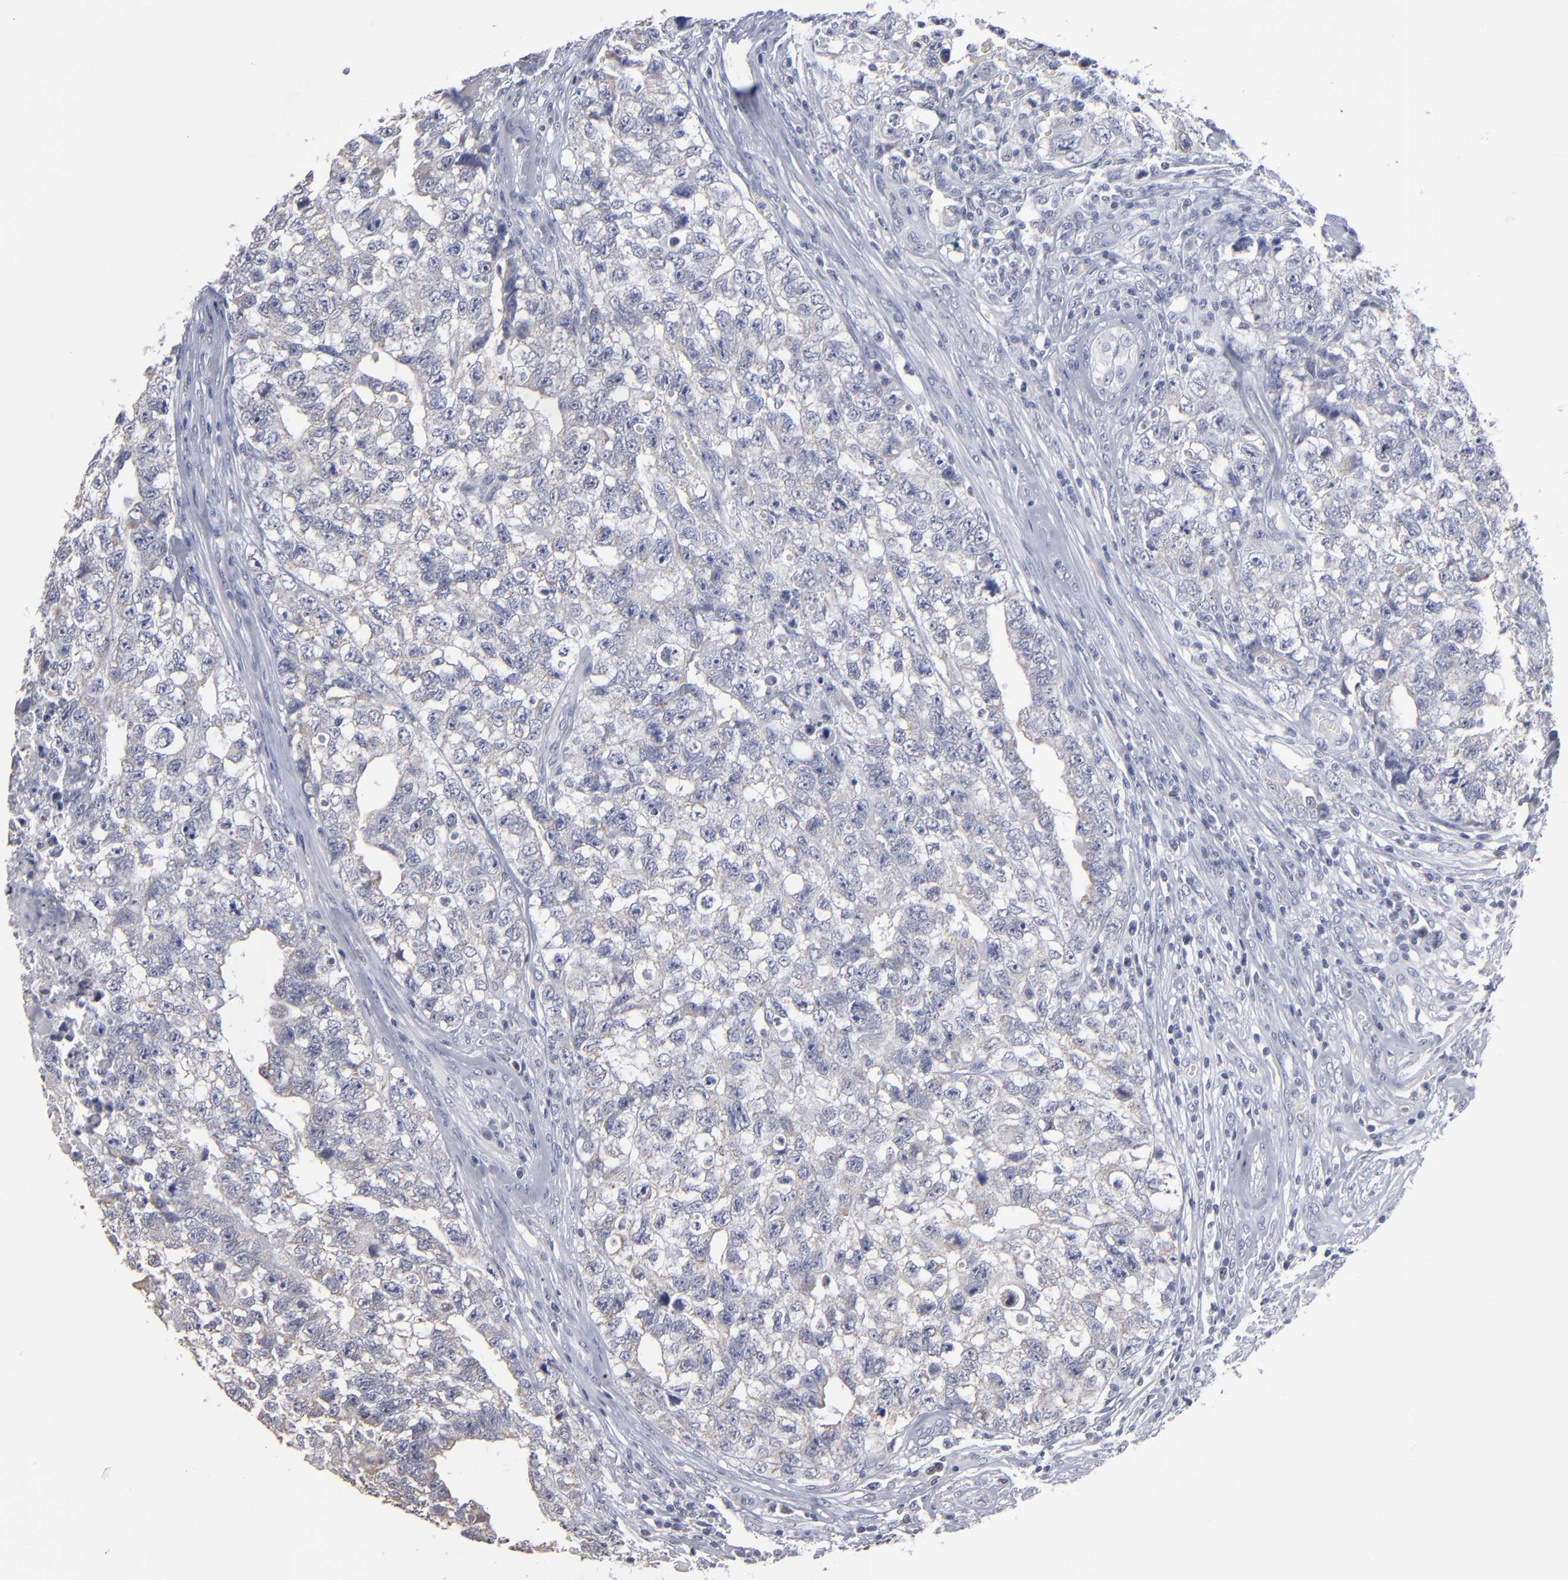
{"staining": {"intensity": "negative", "quantity": "none", "location": "none"}, "tissue": "testis cancer", "cell_type": "Tumor cells", "image_type": "cancer", "snomed": [{"axis": "morphology", "description": "Carcinoma, Embryonal, NOS"}, {"axis": "topography", "description": "Testis"}], "caption": "Testis embryonal carcinoma stained for a protein using IHC demonstrates no expression tumor cells.", "gene": "RPH3A", "patient": {"sex": "male", "age": 31}}